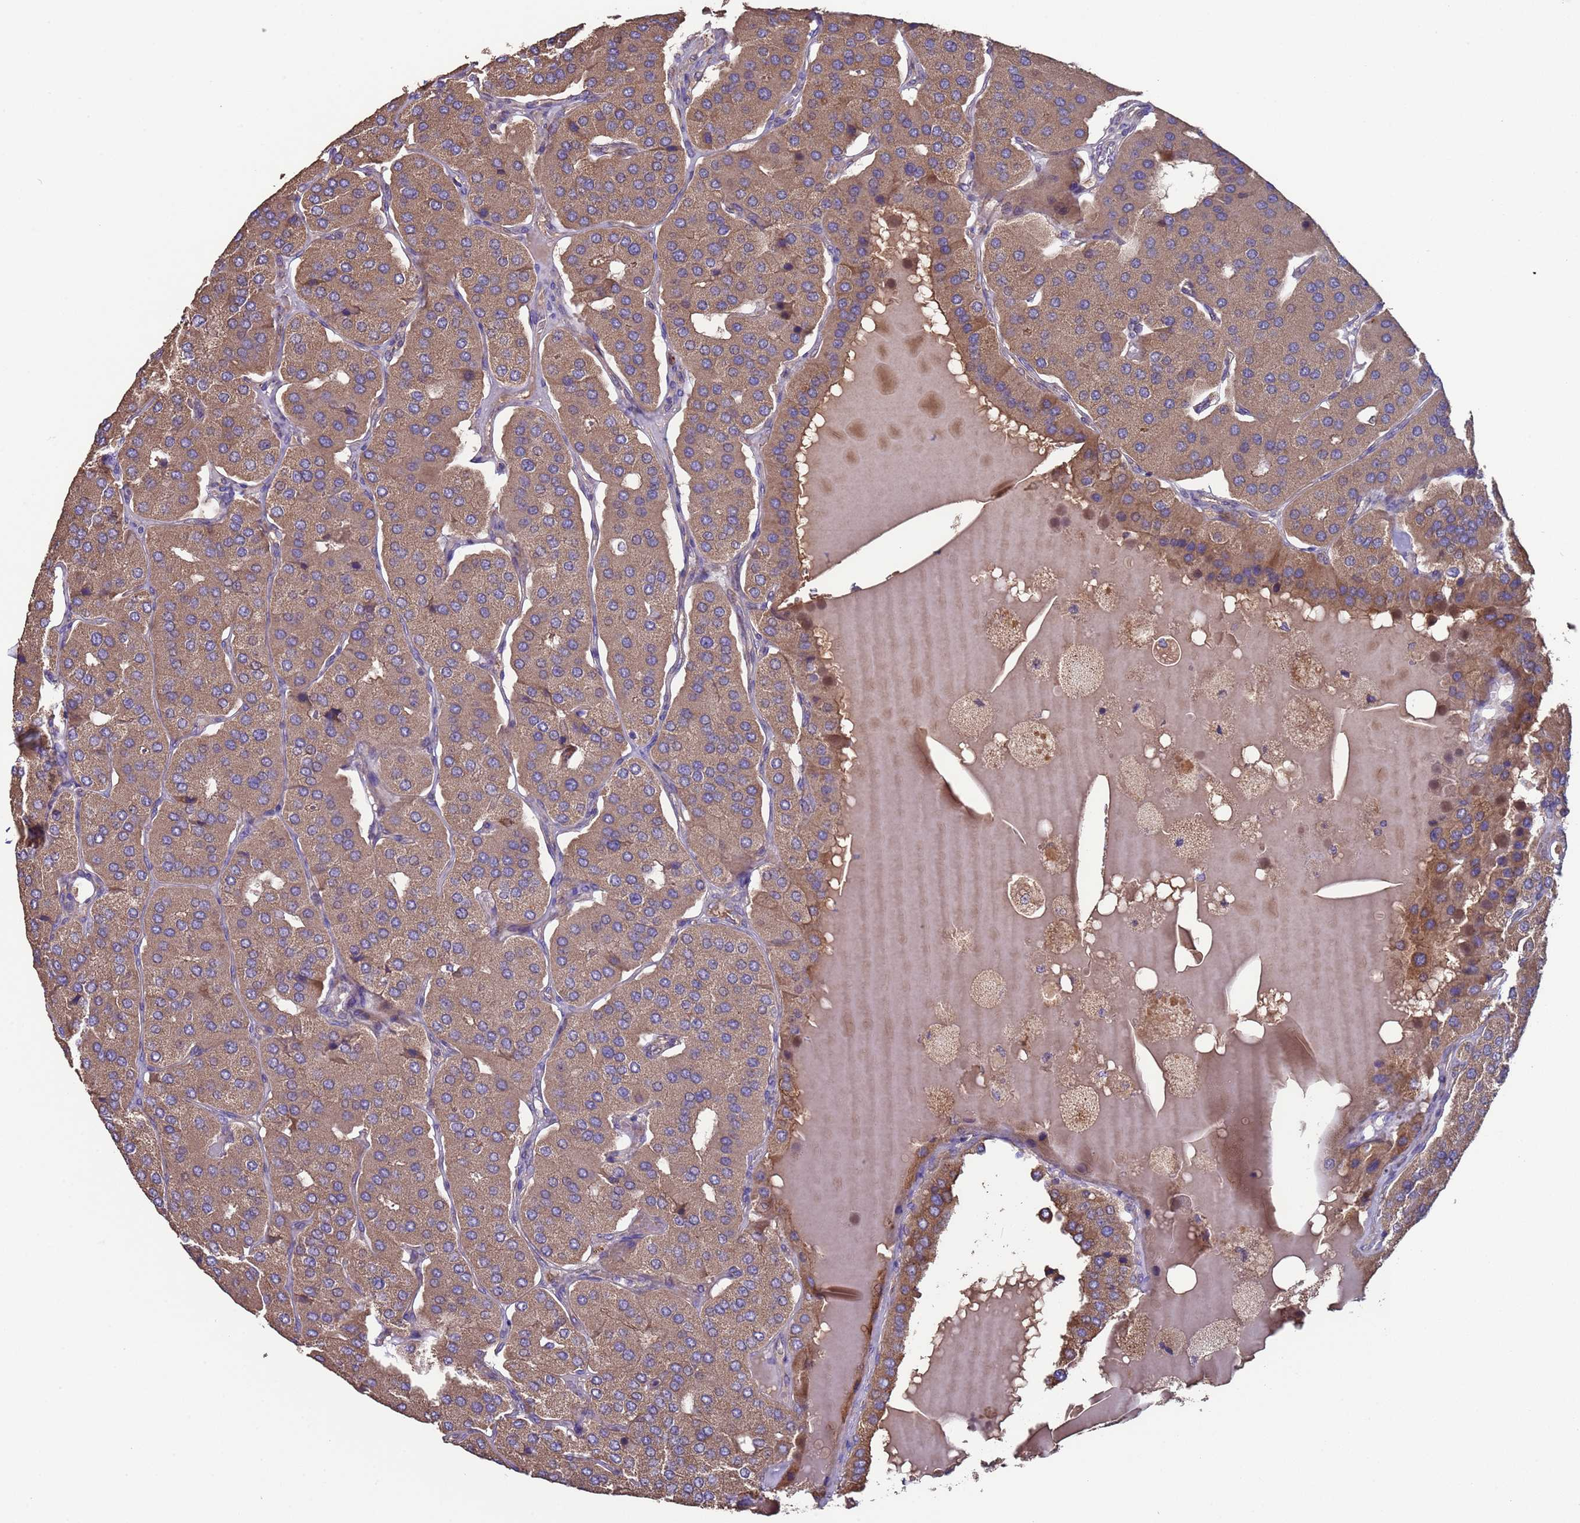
{"staining": {"intensity": "moderate", "quantity": ">75%", "location": "cytoplasmic/membranous"}, "tissue": "parathyroid gland", "cell_type": "Glandular cells", "image_type": "normal", "snomed": [{"axis": "morphology", "description": "Normal tissue, NOS"}, {"axis": "morphology", "description": "Adenoma, NOS"}, {"axis": "topography", "description": "Parathyroid gland"}], "caption": "Immunohistochemical staining of benign parathyroid gland exhibits moderate cytoplasmic/membranous protein positivity in approximately >75% of glandular cells.", "gene": "EEF1AKMT1", "patient": {"sex": "female", "age": 86}}